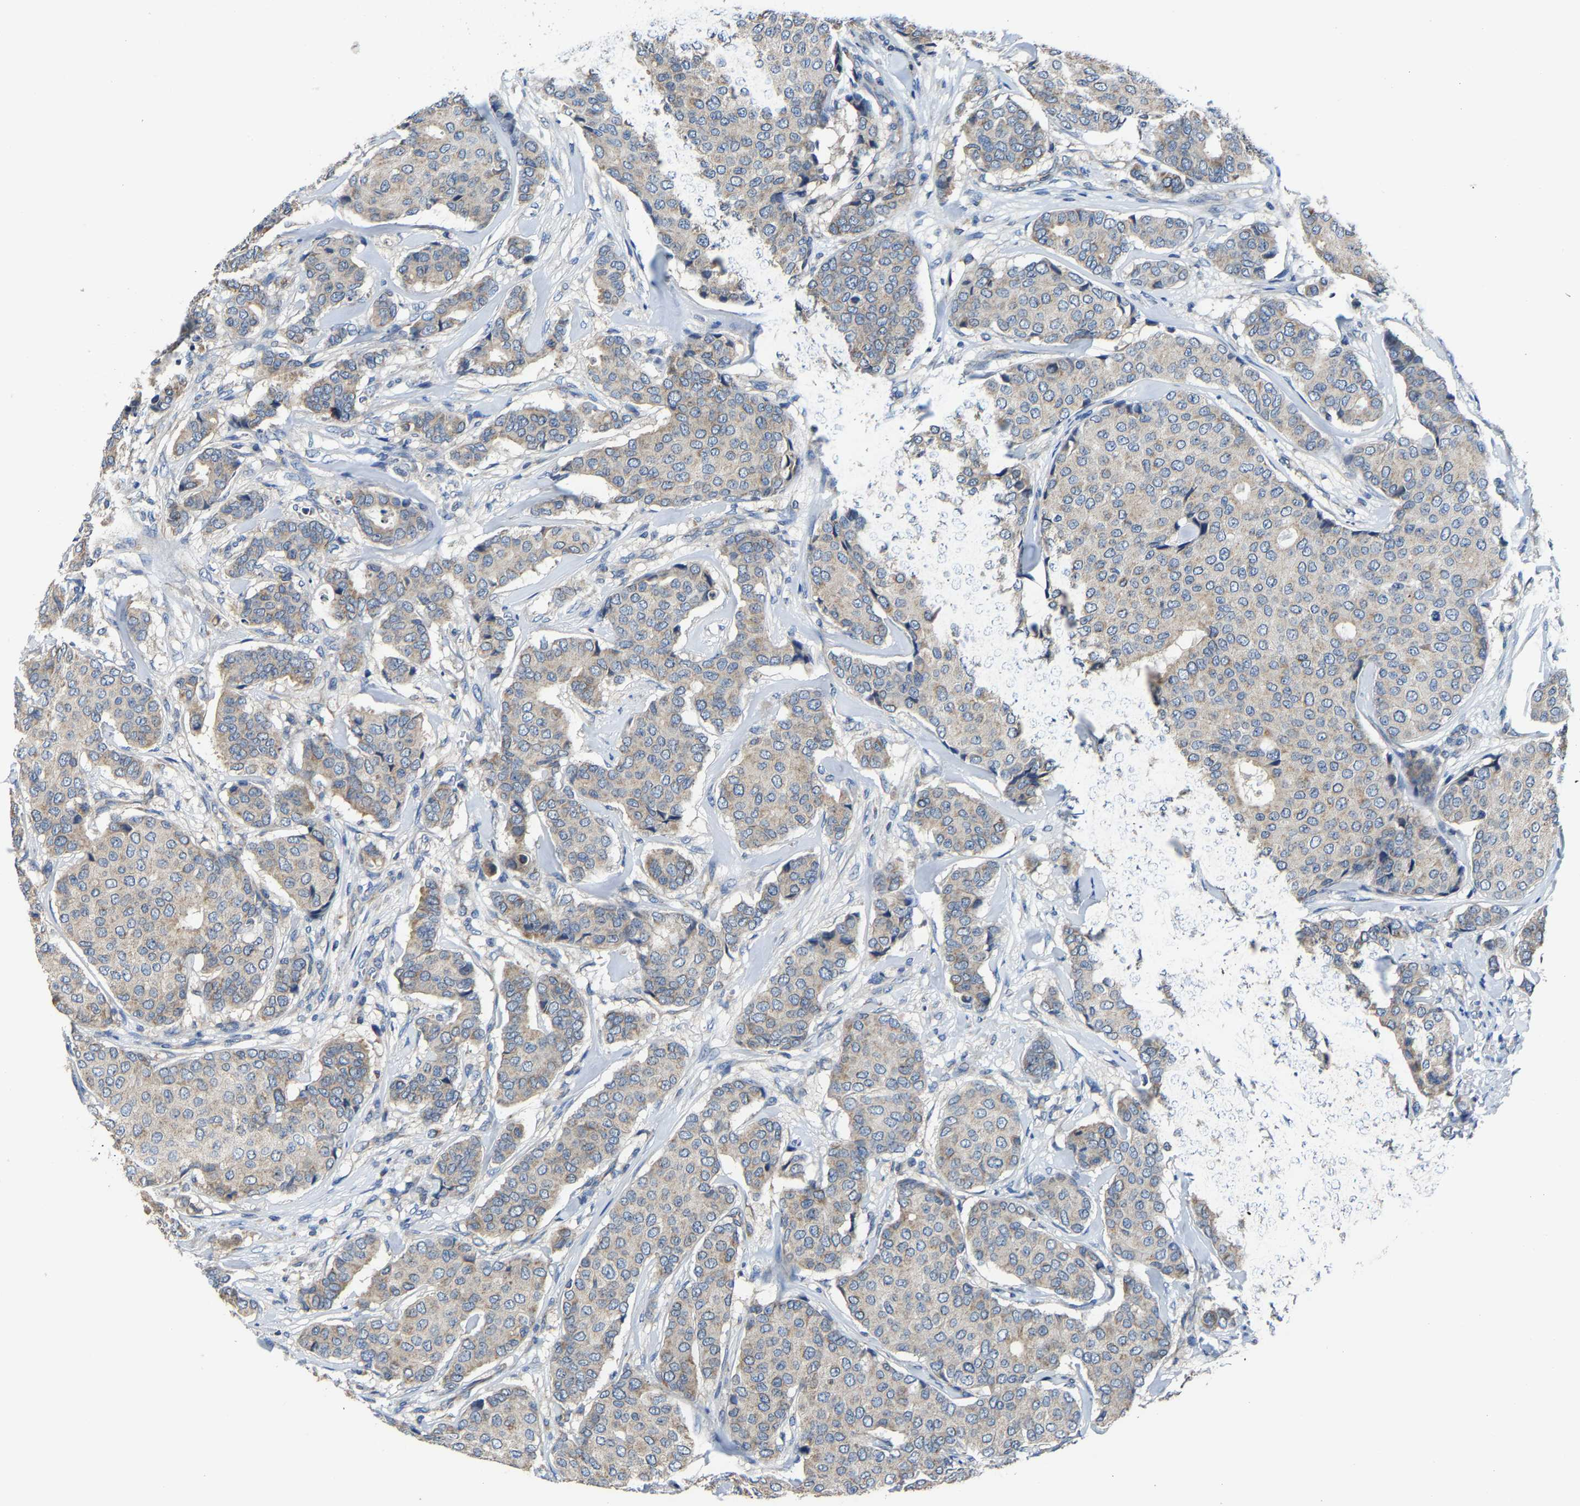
{"staining": {"intensity": "weak", "quantity": ">75%", "location": "cytoplasmic/membranous"}, "tissue": "breast cancer", "cell_type": "Tumor cells", "image_type": "cancer", "snomed": [{"axis": "morphology", "description": "Duct carcinoma"}, {"axis": "topography", "description": "Breast"}], "caption": "Tumor cells display low levels of weak cytoplasmic/membranous staining in about >75% of cells in breast cancer.", "gene": "AGK", "patient": {"sex": "female", "age": 75}}